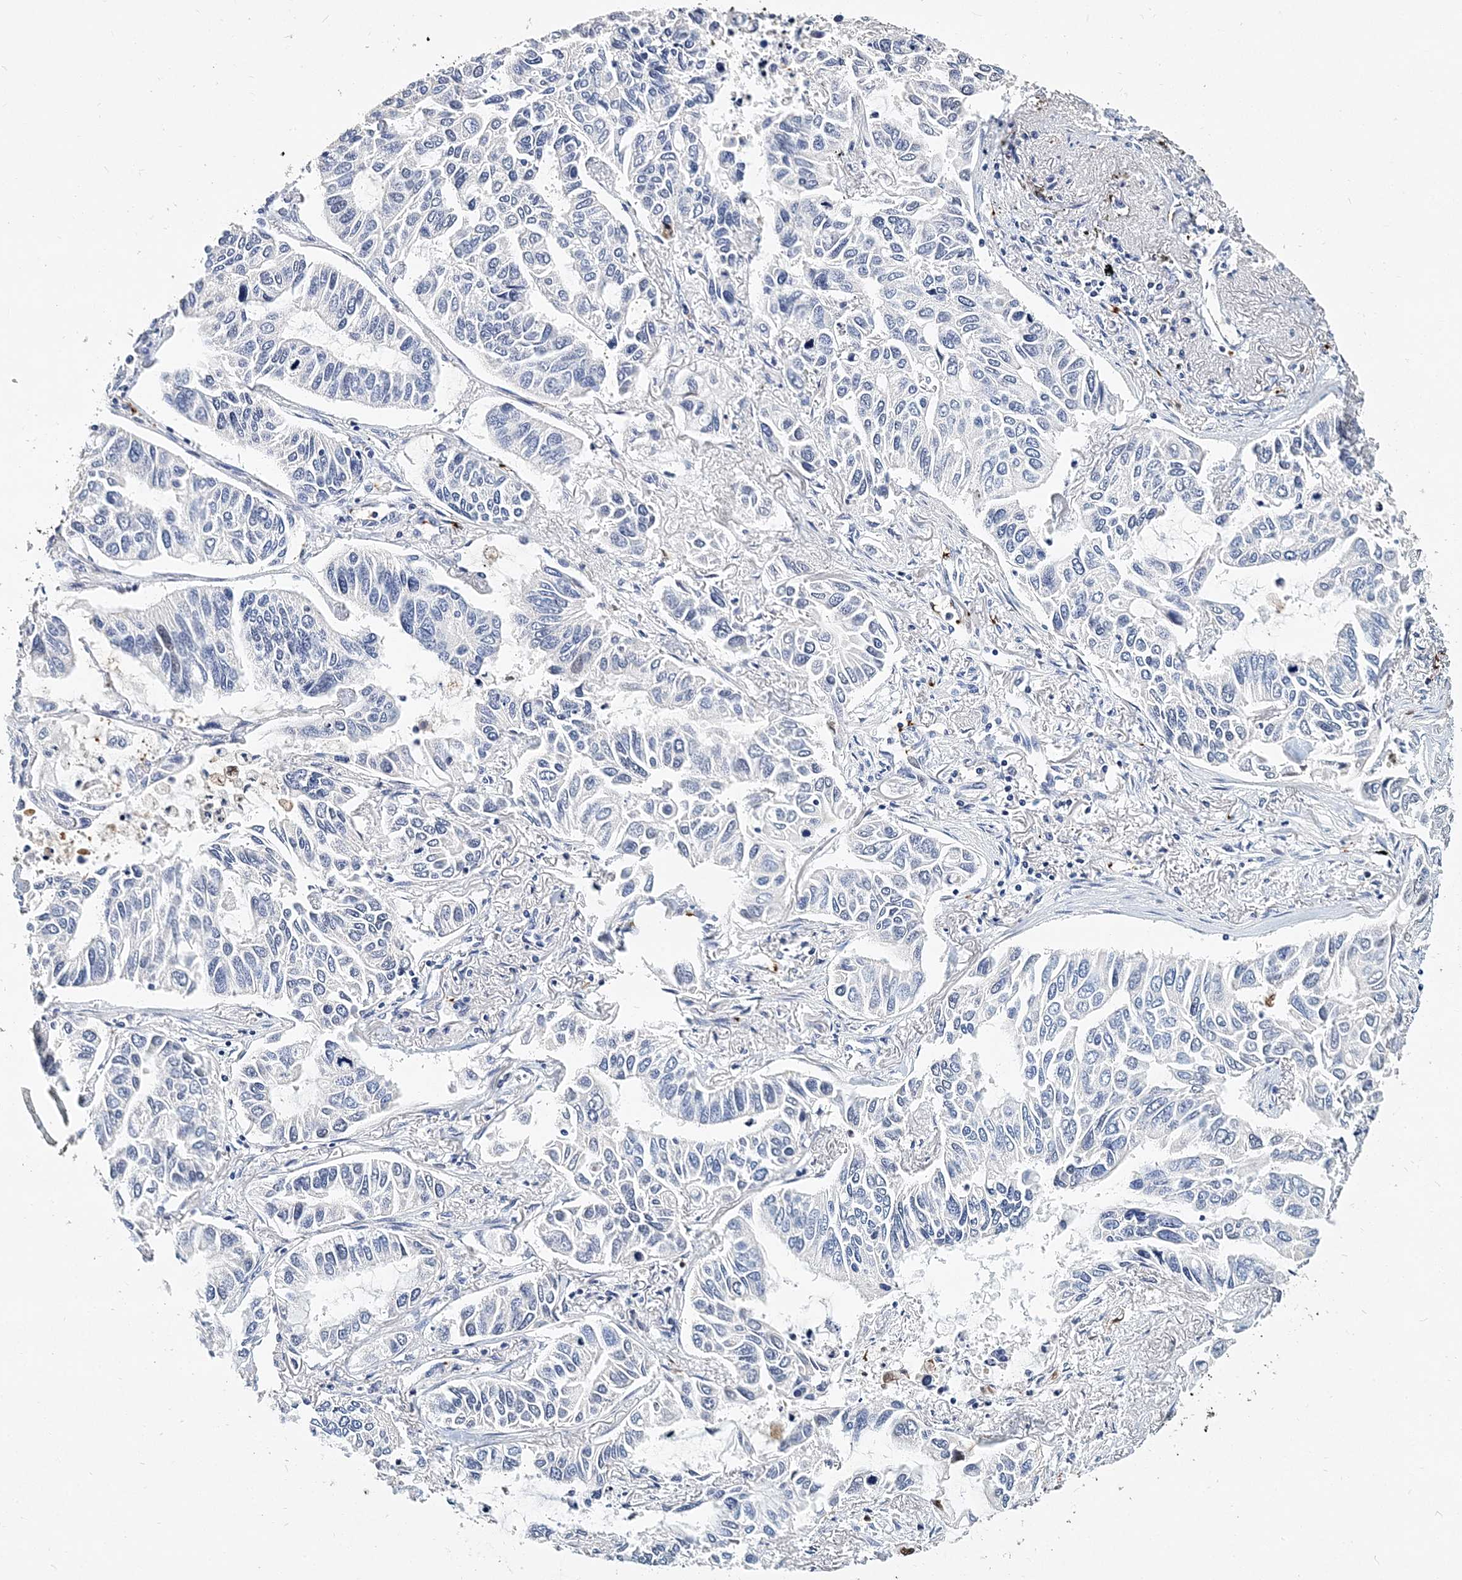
{"staining": {"intensity": "negative", "quantity": "none", "location": "none"}, "tissue": "lung cancer", "cell_type": "Tumor cells", "image_type": "cancer", "snomed": [{"axis": "morphology", "description": "Adenocarcinoma, NOS"}, {"axis": "topography", "description": "Lung"}], "caption": "An IHC micrograph of lung adenocarcinoma is shown. There is no staining in tumor cells of lung adenocarcinoma. The staining is performed using DAB (3,3'-diaminobenzidine) brown chromogen with nuclei counter-stained in using hematoxylin.", "gene": "ITGA2B", "patient": {"sex": "male", "age": 64}}